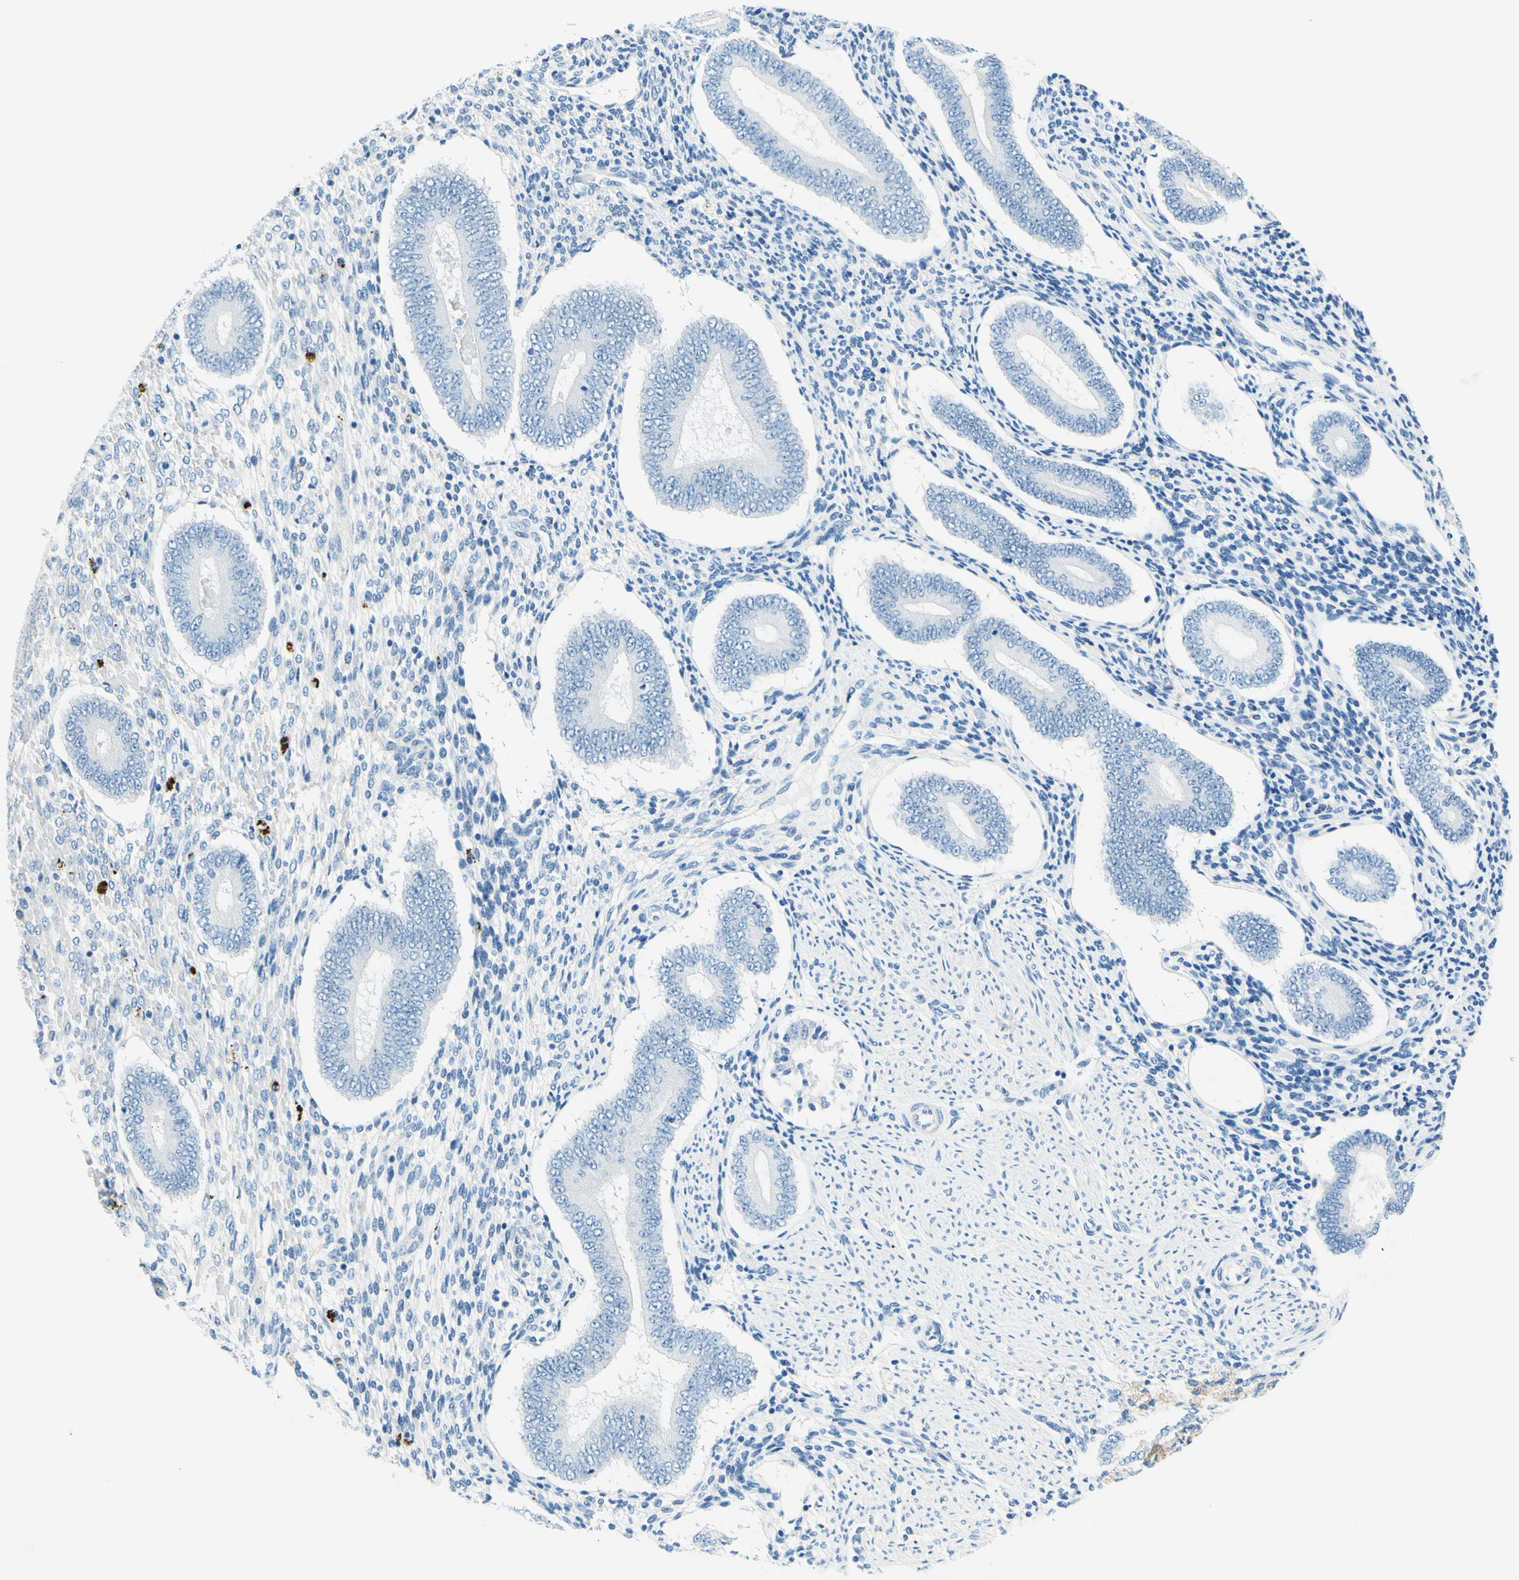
{"staining": {"intensity": "negative", "quantity": "none", "location": "none"}, "tissue": "endometrium", "cell_type": "Cells in endometrial stroma", "image_type": "normal", "snomed": [{"axis": "morphology", "description": "Normal tissue, NOS"}, {"axis": "topography", "description": "Endometrium"}], "caption": "The micrograph displays no staining of cells in endometrial stroma in benign endometrium. The staining was performed using DAB to visualize the protein expression in brown, while the nuclei were stained in blue with hematoxylin (Magnification: 20x).", "gene": "PASD1", "patient": {"sex": "female", "age": 42}}